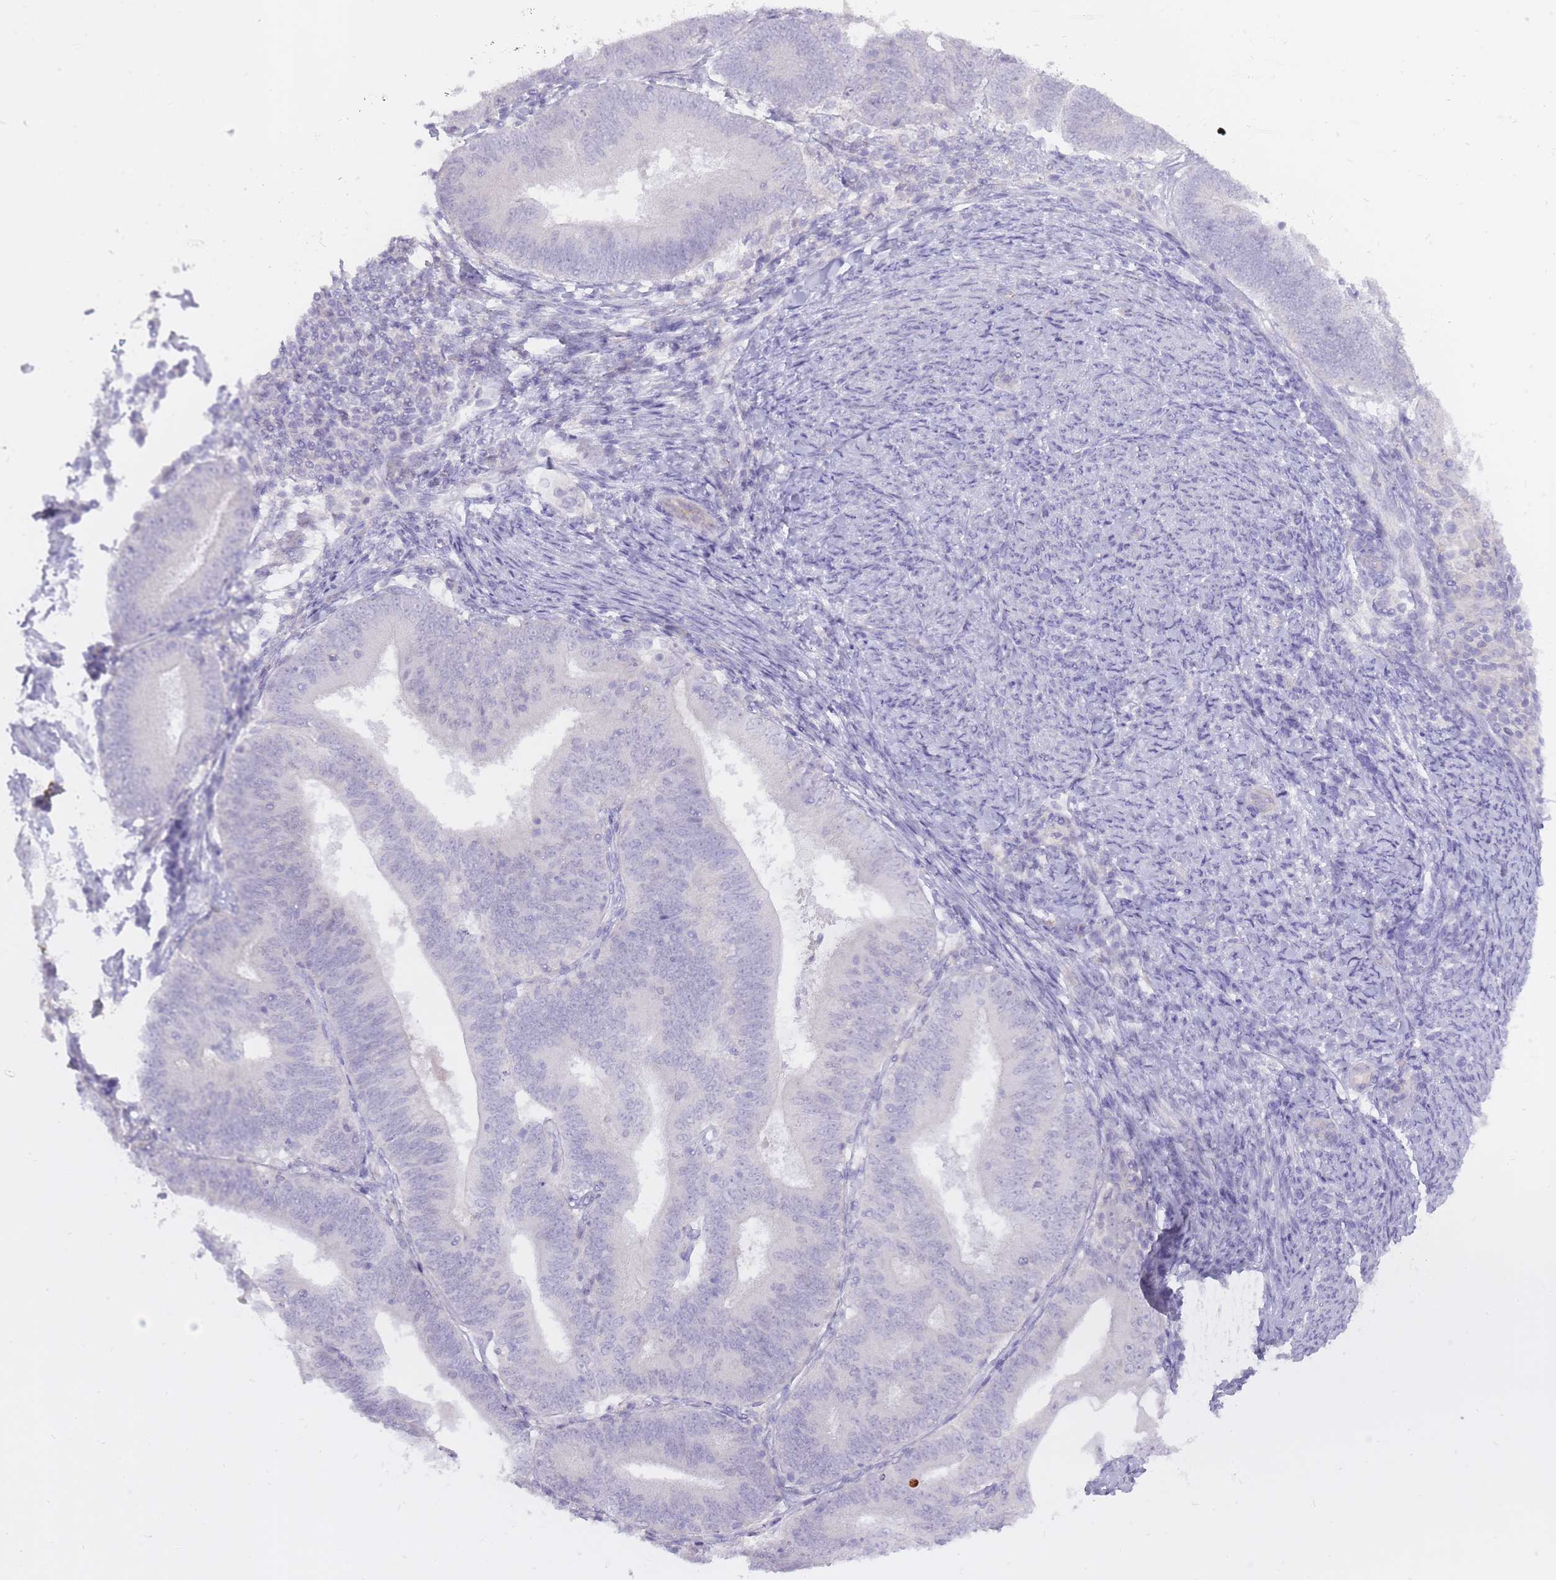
{"staining": {"intensity": "negative", "quantity": "none", "location": "none"}, "tissue": "endometrial cancer", "cell_type": "Tumor cells", "image_type": "cancer", "snomed": [{"axis": "morphology", "description": "Adenocarcinoma, NOS"}, {"axis": "topography", "description": "Endometrium"}], "caption": "Photomicrograph shows no significant protein staining in tumor cells of adenocarcinoma (endometrial).", "gene": "BDKRB2", "patient": {"sex": "female", "age": 70}}